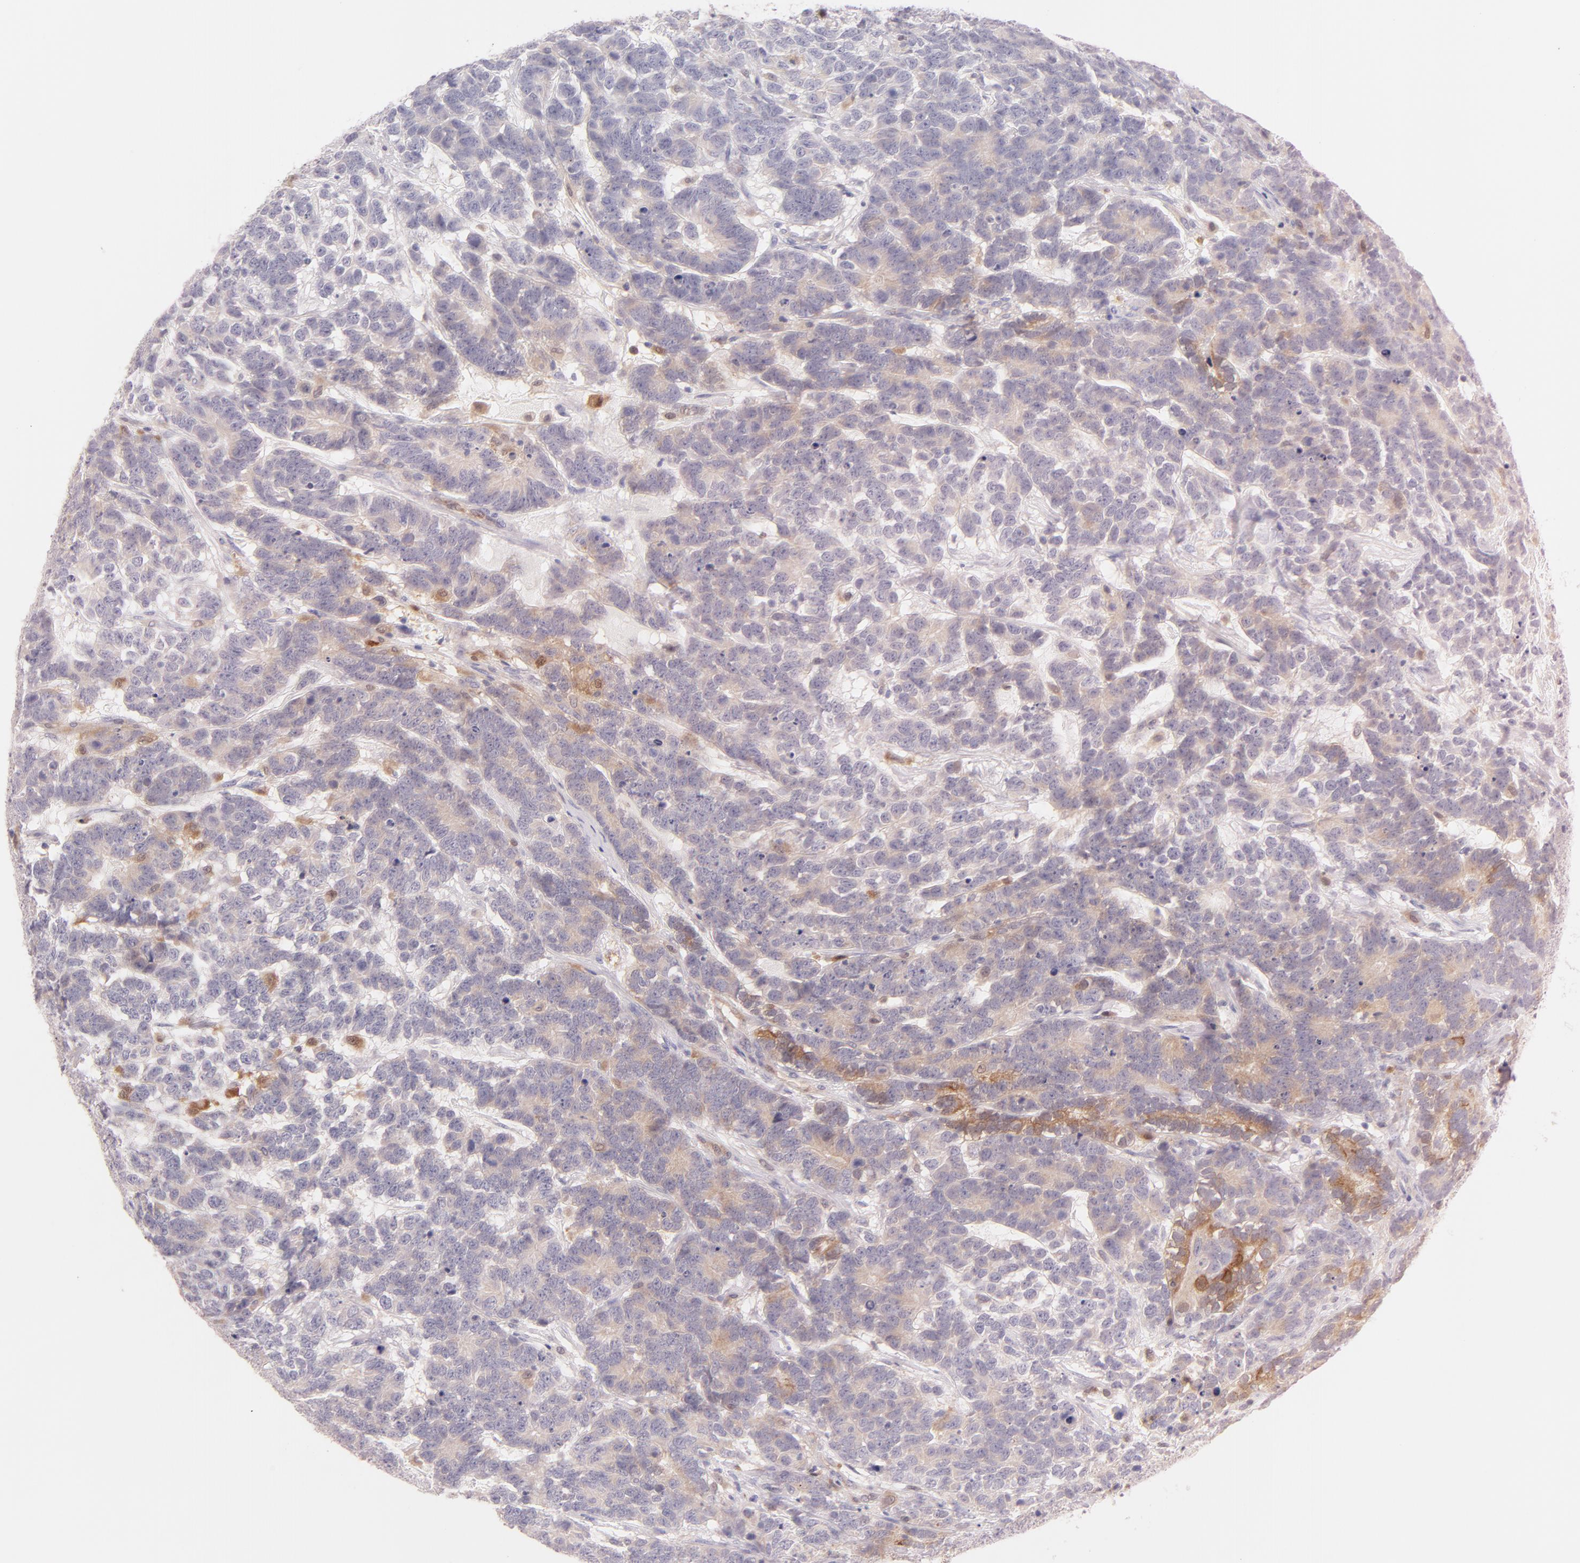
{"staining": {"intensity": "weak", "quantity": "25%-75%", "location": "cytoplasmic/membranous"}, "tissue": "testis cancer", "cell_type": "Tumor cells", "image_type": "cancer", "snomed": [{"axis": "morphology", "description": "Carcinoma, Embryonal, NOS"}, {"axis": "topography", "description": "Testis"}], "caption": "Weak cytoplasmic/membranous staining for a protein is appreciated in about 25%-75% of tumor cells of testis cancer (embryonal carcinoma) using immunohistochemistry.", "gene": "BID", "patient": {"sex": "male", "age": 26}}